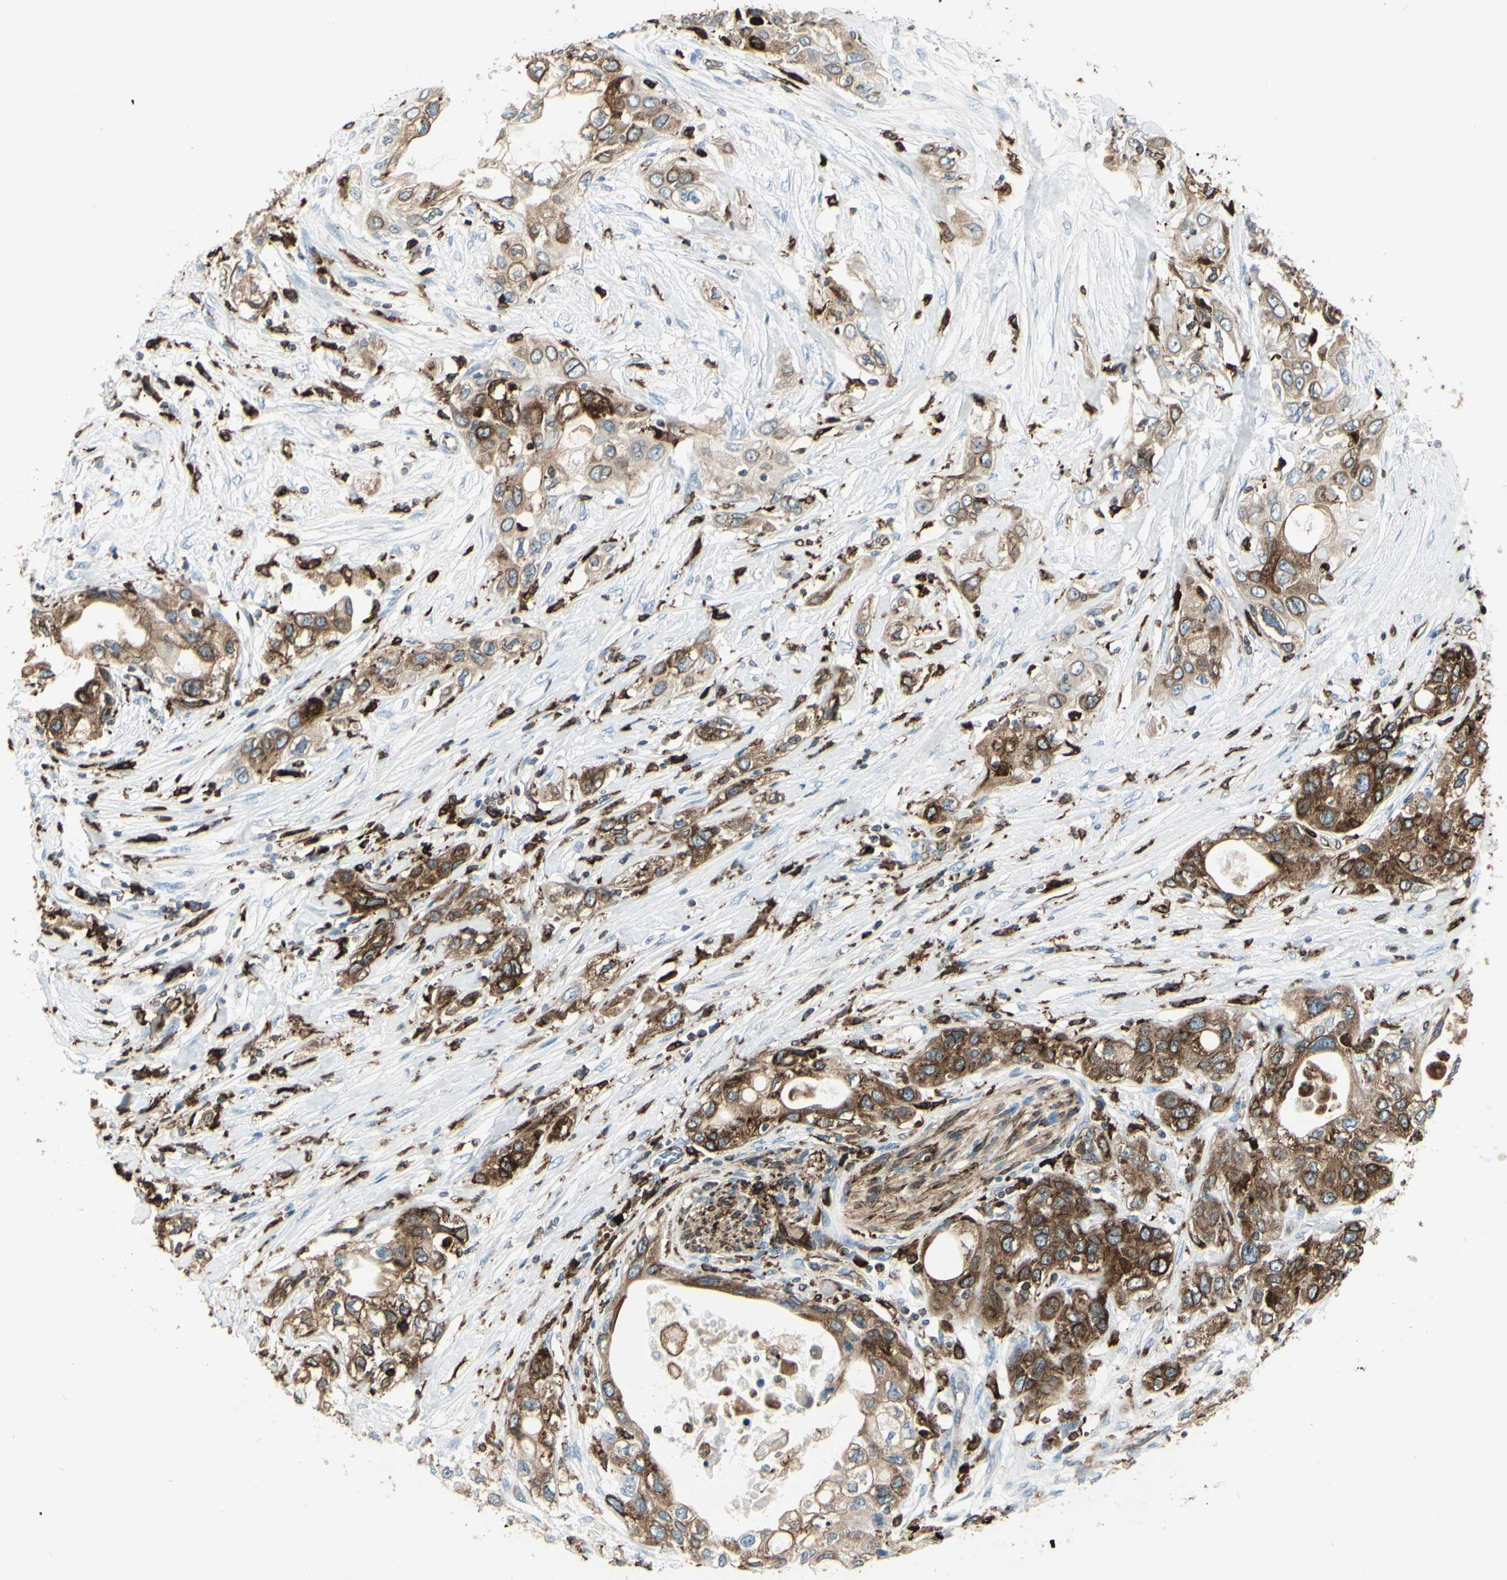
{"staining": {"intensity": "moderate", "quantity": ">75%", "location": "cytoplasmic/membranous"}, "tissue": "pancreatic cancer", "cell_type": "Tumor cells", "image_type": "cancer", "snomed": [{"axis": "morphology", "description": "Adenocarcinoma, NOS"}, {"axis": "topography", "description": "Pancreas"}], "caption": "Pancreatic cancer (adenocarcinoma) stained with a protein marker reveals moderate staining in tumor cells.", "gene": "CD74", "patient": {"sex": "female", "age": 70}}